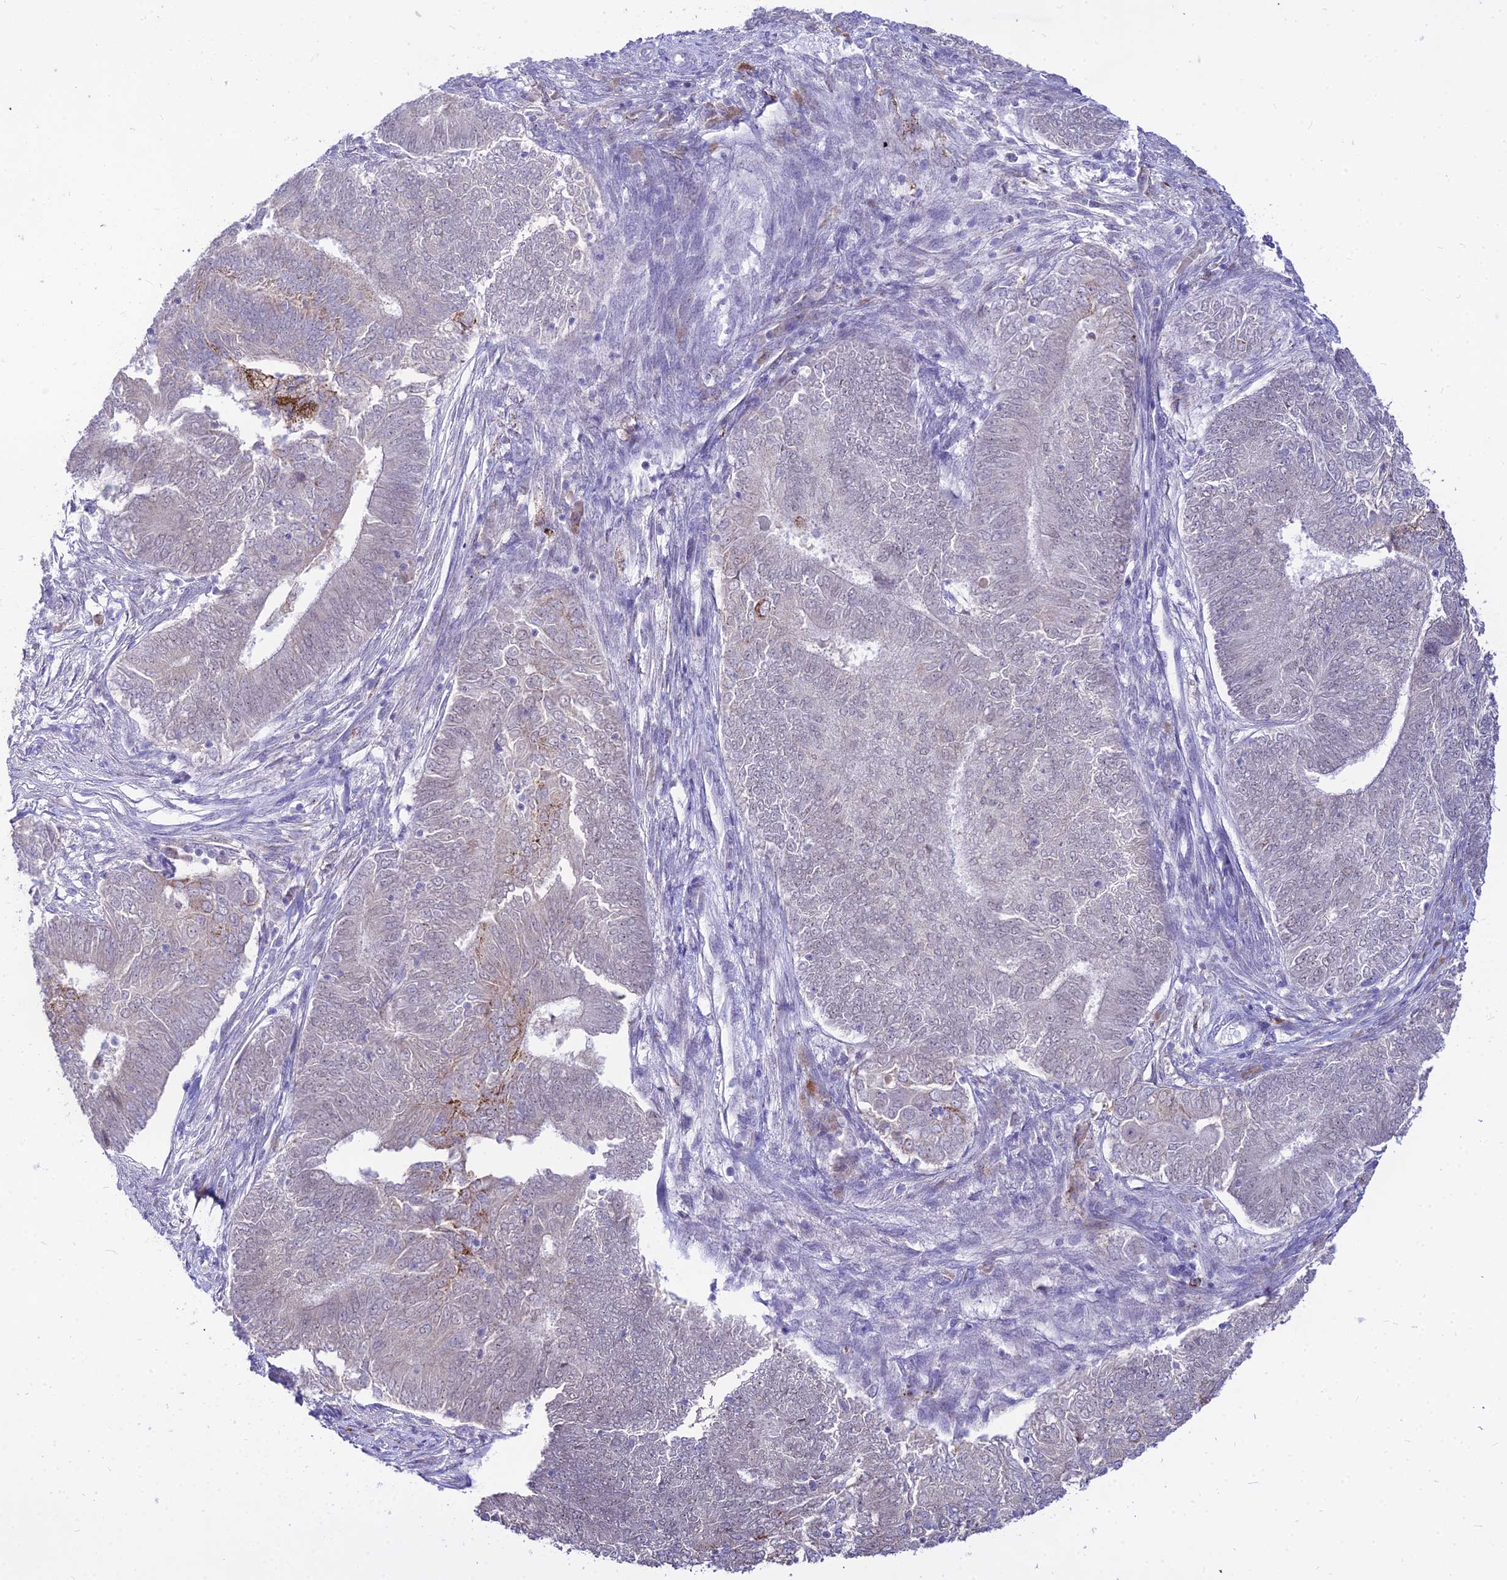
{"staining": {"intensity": "strong", "quantity": "<25%", "location": "cytoplasmic/membranous"}, "tissue": "endometrial cancer", "cell_type": "Tumor cells", "image_type": "cancer", "snomed": [{"axis": "morphology", "description": "Adenocarcinoma, NOS"}, {"axis": "topography", "description": "Endometrium"}], "caption": "Endometrial cancer (adenocarcinoma) tissue shows strong cytoplasmic/membranous staining in about <25% of tumor cells", "gene": "C6orf163", "patient": {"sex": "female", "age": 62}}